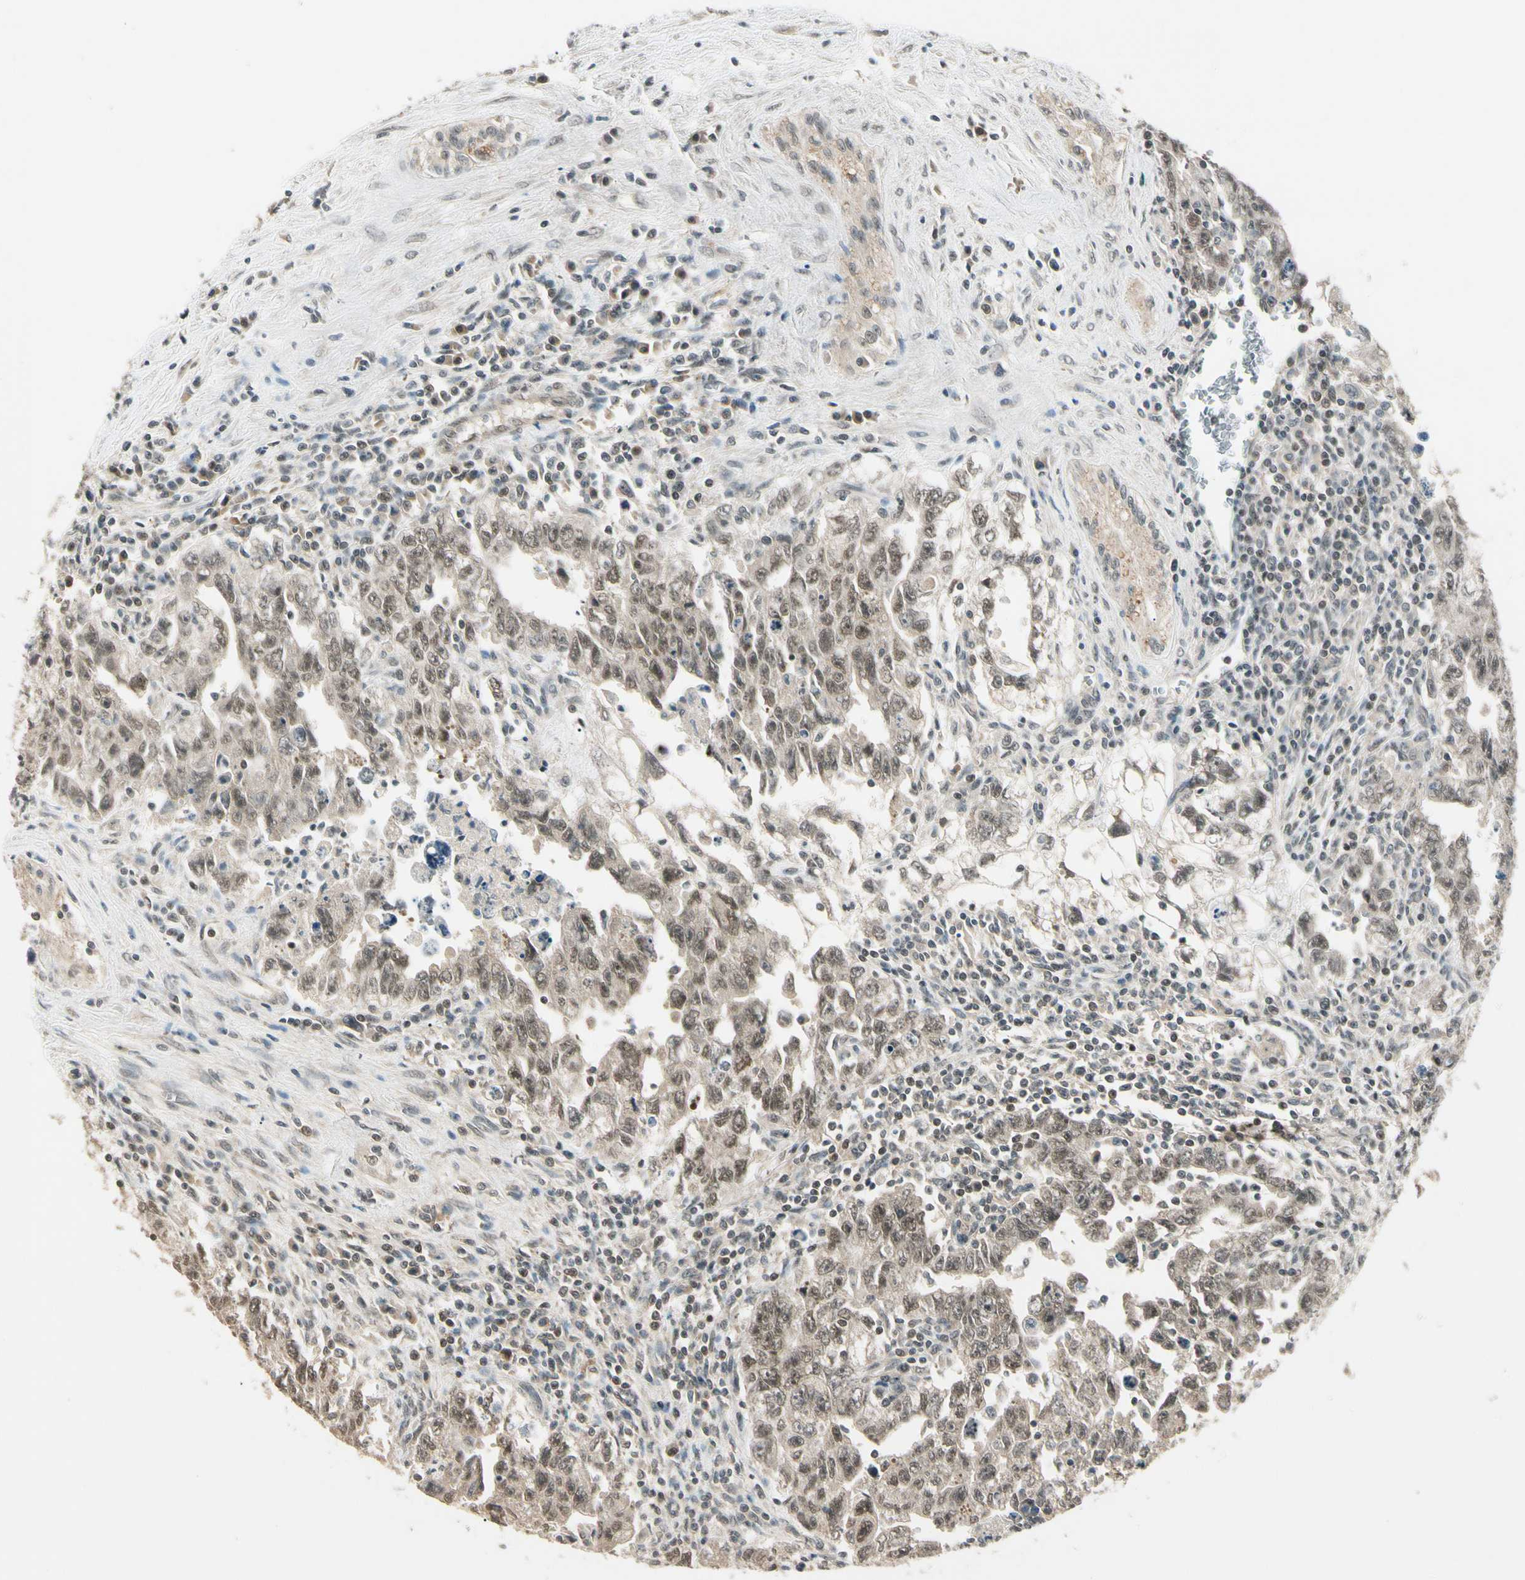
{"staining": {"intensity": "weak", "quantity": ">75%", "location": "cytoplasmic/membranous,nuclear"}, "tissue": "testis cancer", "cell_type": "Tumor cells", "image_type": "cancer", "snomed": [{"axis": "morphology", "description": "Carcinoma, Embryonal, NOS"}, {"axis": "topography", "description": "Testis"}], "caption": "Testis cancer was stained to show a protein in brown. There is low levels of weak cytoplasmic/membranous and nuclear expression in approximately >75% of tumor cells.", "gene": "ZSCAN12", "patient": {"sex": "male", "age": 28}}